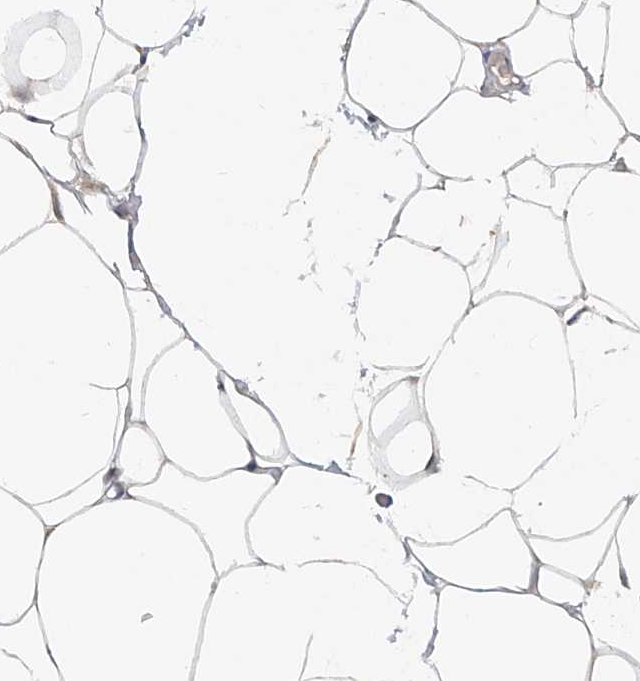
{"staining": {"intensity": "negative", "quantity": "none", "location": "none"}, "tissue": "adipose tissue", "cell_type": "Adipocytes", "image_type": "normal", "snomed": [{"axis": "morphology", "description": "Normal tissue, NOS"}, {"axis": "topography", "description": "Breast"}], "caption": "DAB (3,3'-diaminobenzidine) immunohistochemical staining of unremarkable human adipose tissue demonstrates no significant positivity in adipocytes. (IHC, brightfield microscopy, high magnification).", "gene": "PGM3", "patient": {"sex": "female", "age": 23}}